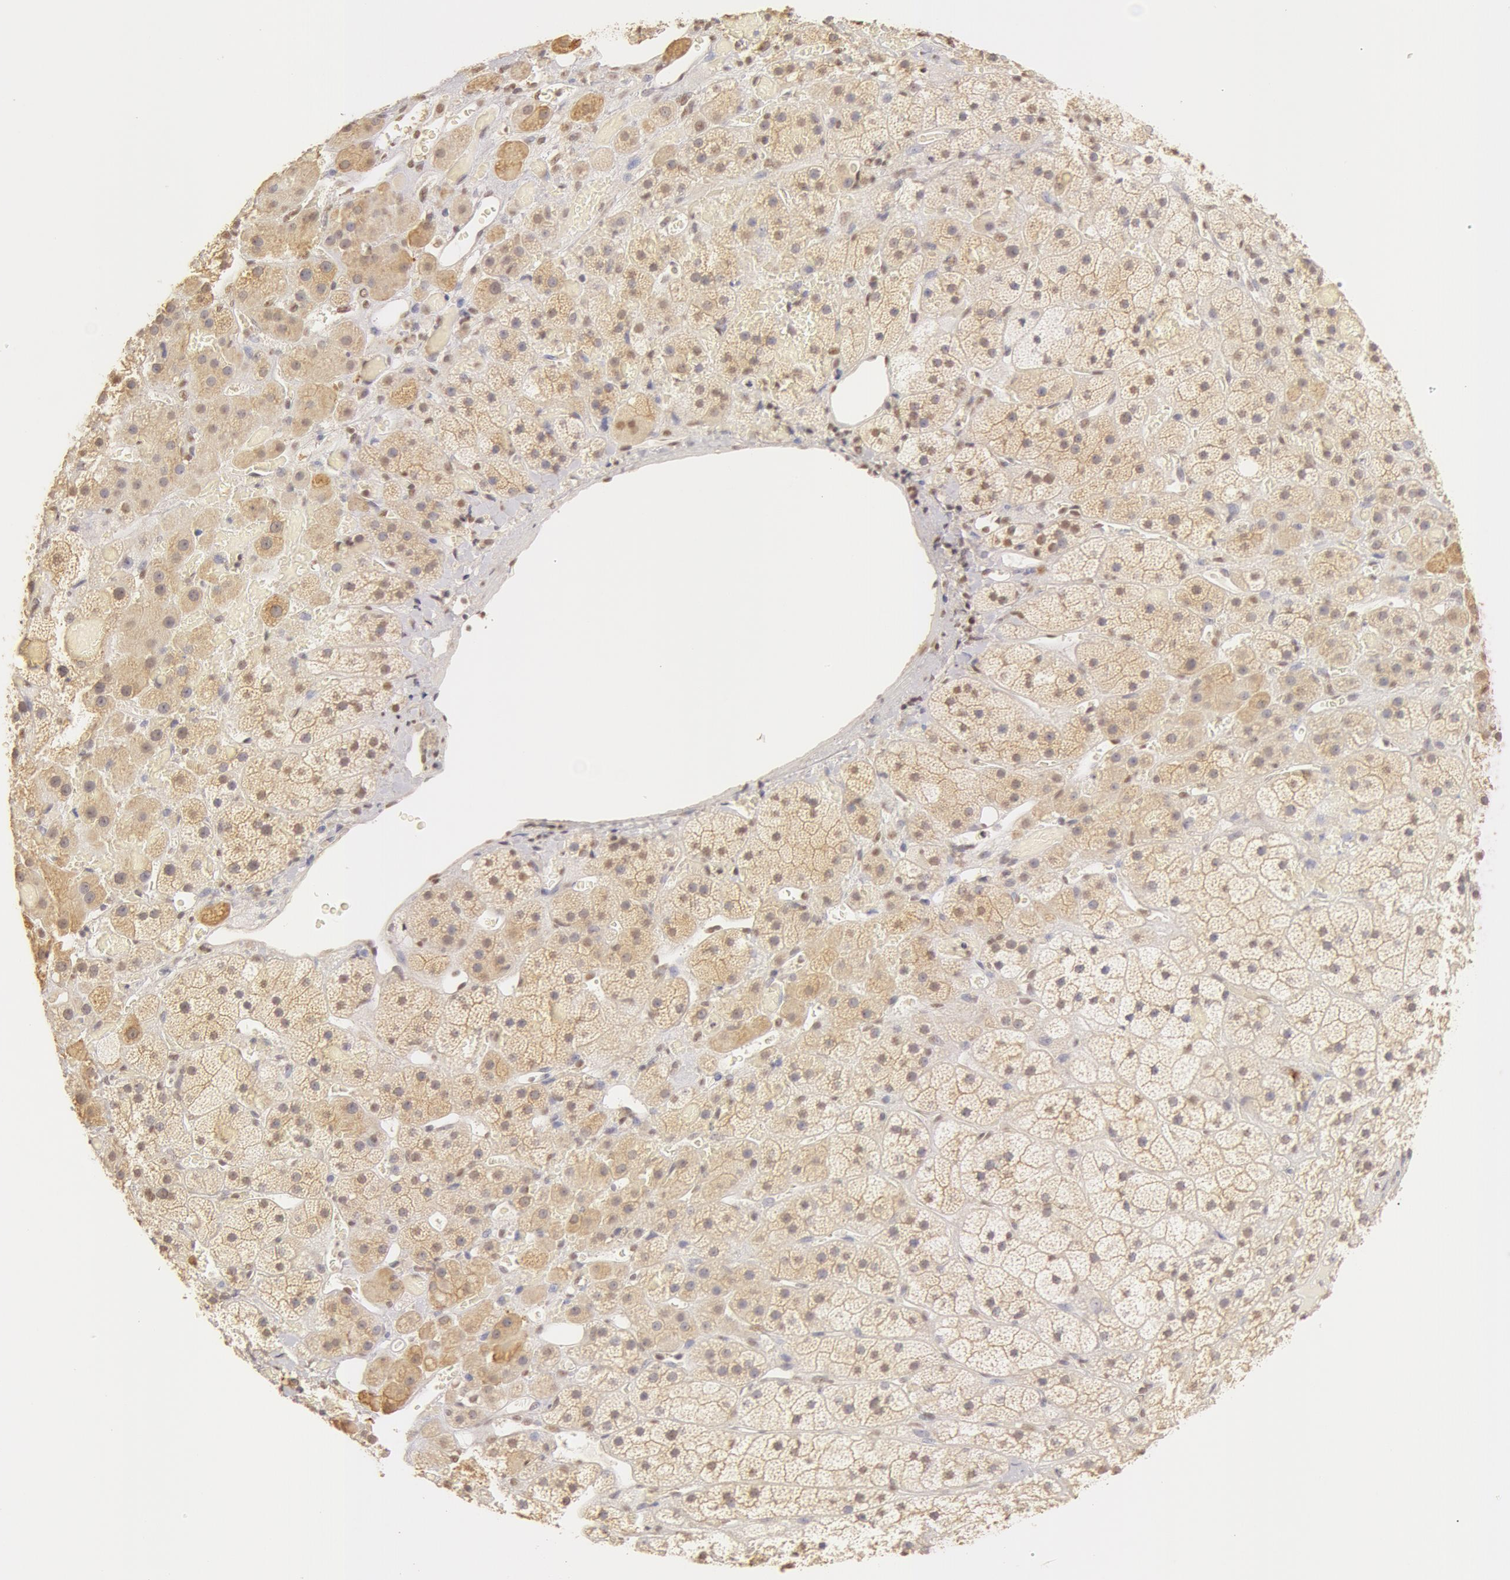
{"staining": {"intensity": "moderate", "quantity": ">75%", "location": "cytoplasmic/membranous,nuclear"}, "tissue": "adrenal gland", "cell_type": "Glandular cells", "image_type": "normal", "snomed": [{"axis": "morphology", "description": "Normal tissue, NOS"}, {"axis": "topography", "description": "Adrenal gland"}], "caption": "Glandular cells demonstrate medium levels of moderate cytoplasmic/membranous,nuclear positivity in about >75% of cells in unremarkable adrenal gland. (Stains: DAB (3,3'-diaminobenzidine) in brown, nuclei in blue, Microscopy: brightfield microscopy at high magnification).", "gene": "SNRNP70", "patient": {"sex": "male", "age": 57}}